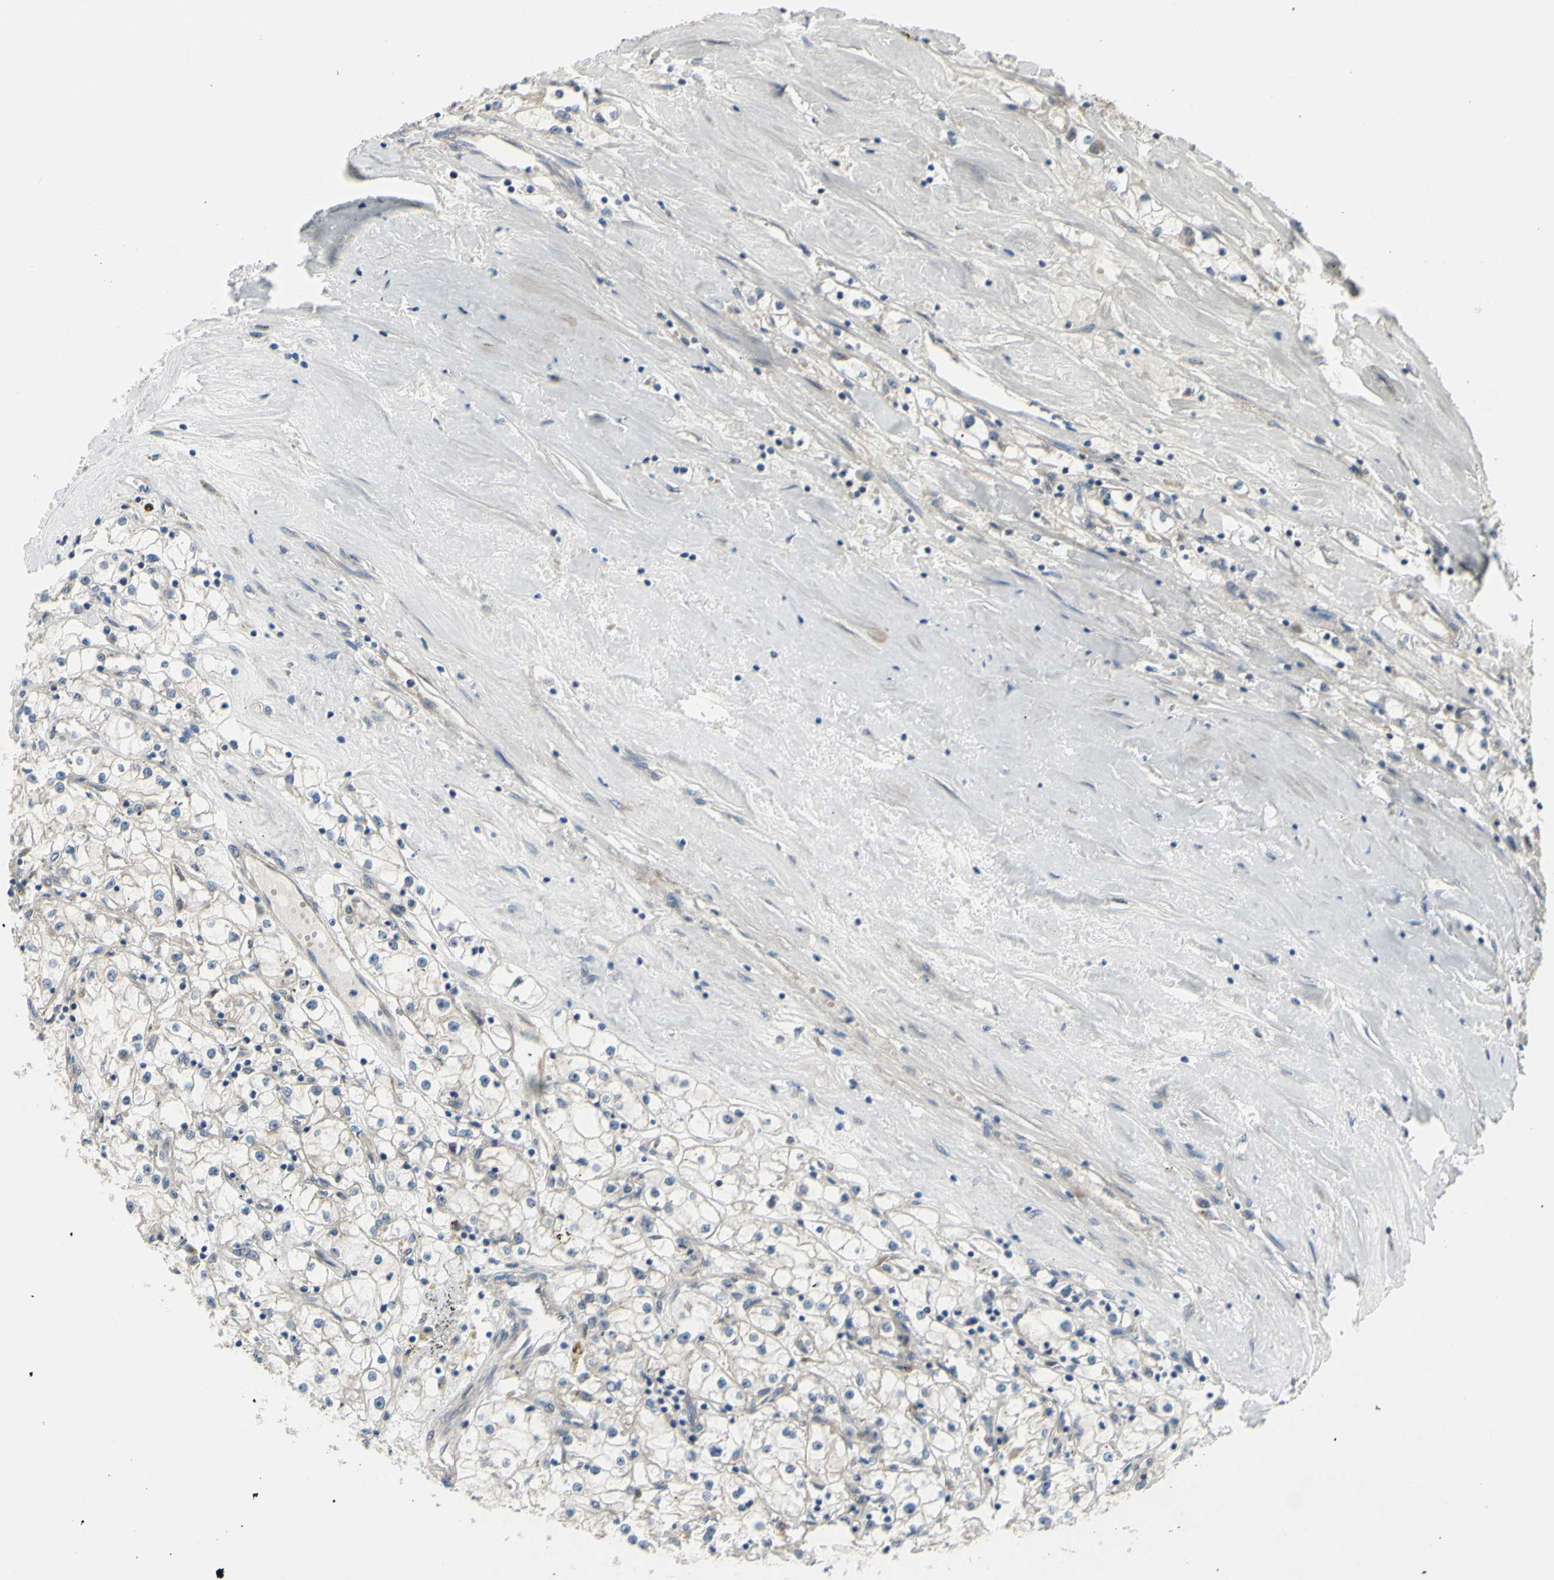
{"staining": {"intensity": "weak", "quantity": "25%-75%", "location": "cytoplasmic/membranous"}, "tissue": "renal cancer", "cell_type": "Tumor cells", "image_type": "cancer", "snomed": [{"axis": "morphology", "description": "Adenocarcinoma, NOS"}, {"axis": "topography", "description": "Kidney"}], "caption": "This photomicrograph displays IHC staining of human renal adenocarcinoma, with low weak cytoplasmic/membranous expression in about 25%-75% of tumor cells.", "gene": "GRAMD2B", "patient": {"sex": "male", "age": 56}}